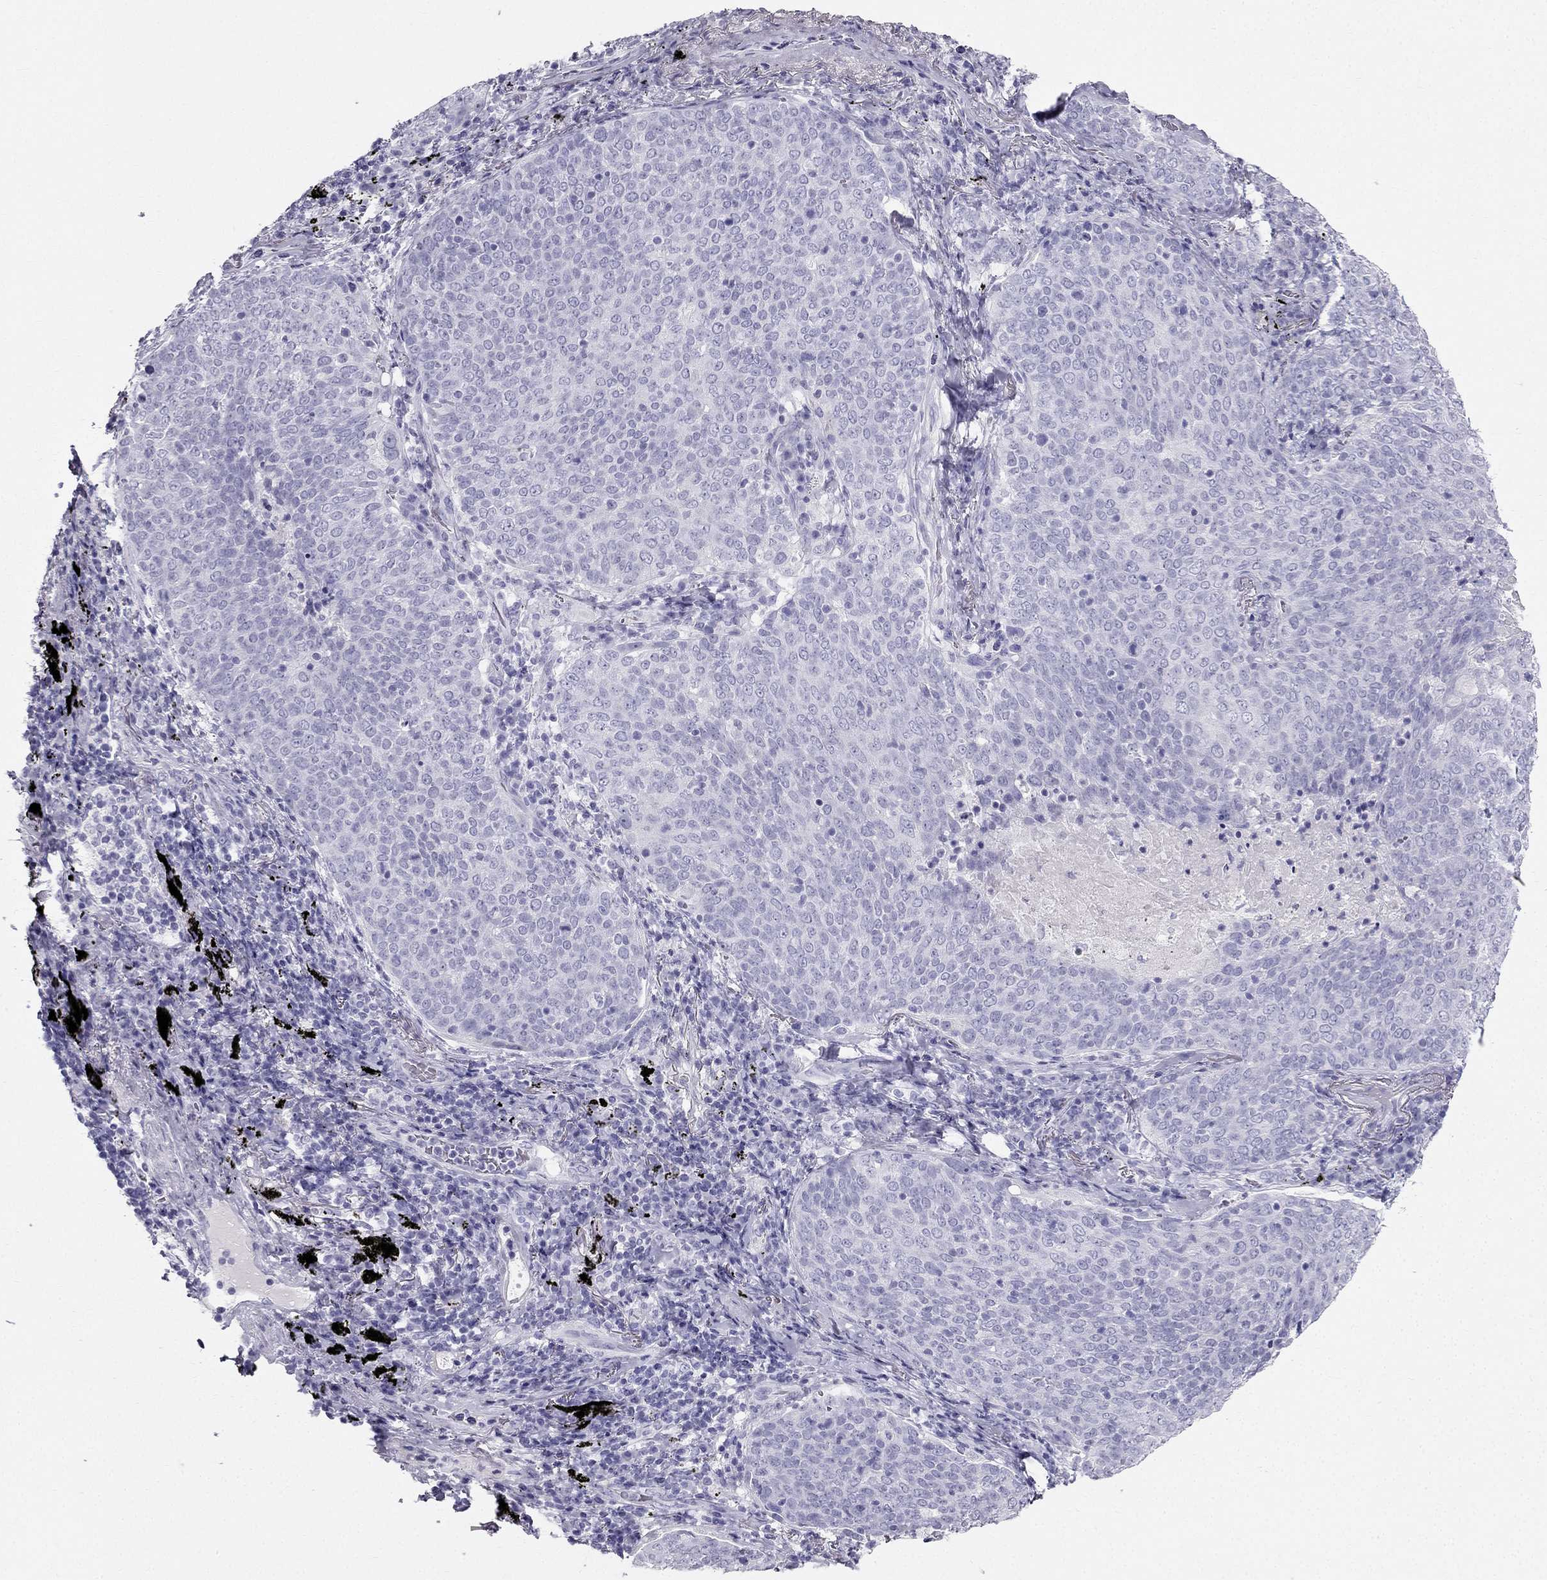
{"staining": {"intensity": "negative", "quantity": "none", "location": "none"}, "tissue": "lung cancer", "cell_type": "Tumor cells", "image_type": "cancer", "snomed": [{"axis": "morphology", "description": "Squamous cell carcinoma, NOS"}, {"axis": "topography", "description": "Lung"}], "caption": "A high-resolution micrograph shows immunohistochemistry (IHC) staining of lung squamous cell carcinoma, which reveals no significant positivity in tumor cells. (DAB (3,3'-diaminobenzidine) immunohistochemistry (IHC) with hematoxylin counter stain).", "gene": "TFF3", "patient": {"sex": "male", "age": 82}}